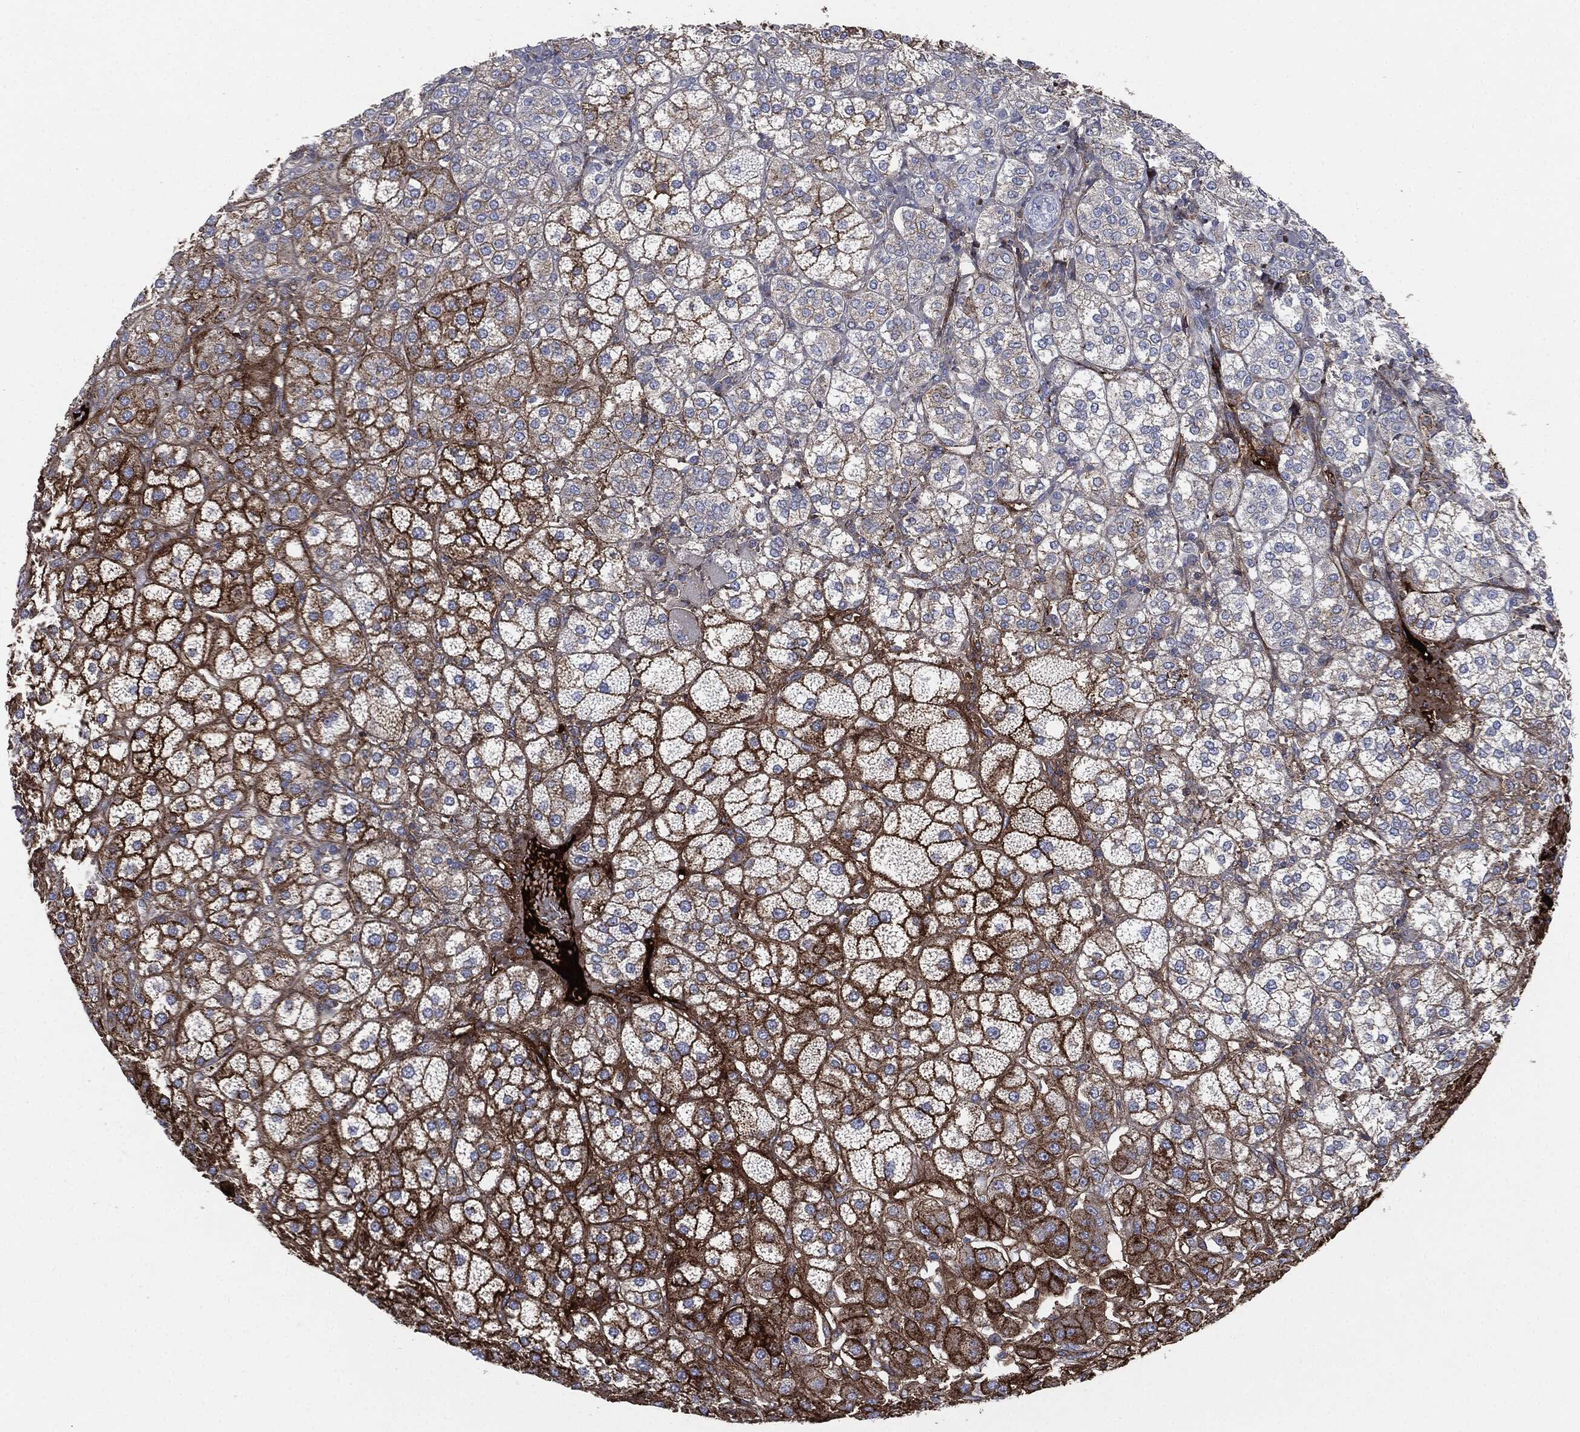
{"staining": {"intensity": "strong", "quantity": ">75%", "location": "cytoplasmic/membranous"}, "tissue": "adrenal gland", "cell_type": "Glandular cells", "image_type": "normal", "snomed": [{"axis": "morphology", "description": "Normal tissue, NOS"}, {"axis": "topography", "description": "Adrenal gland"}], "caption": "Strong cytoplasmic/membranous staining is present in about >75% of glandular cells in unremarkable adrenal gland. Nuclei are stained in blue.", "gene": "APOB", "patient": {"sex": "male", "age": 70}}